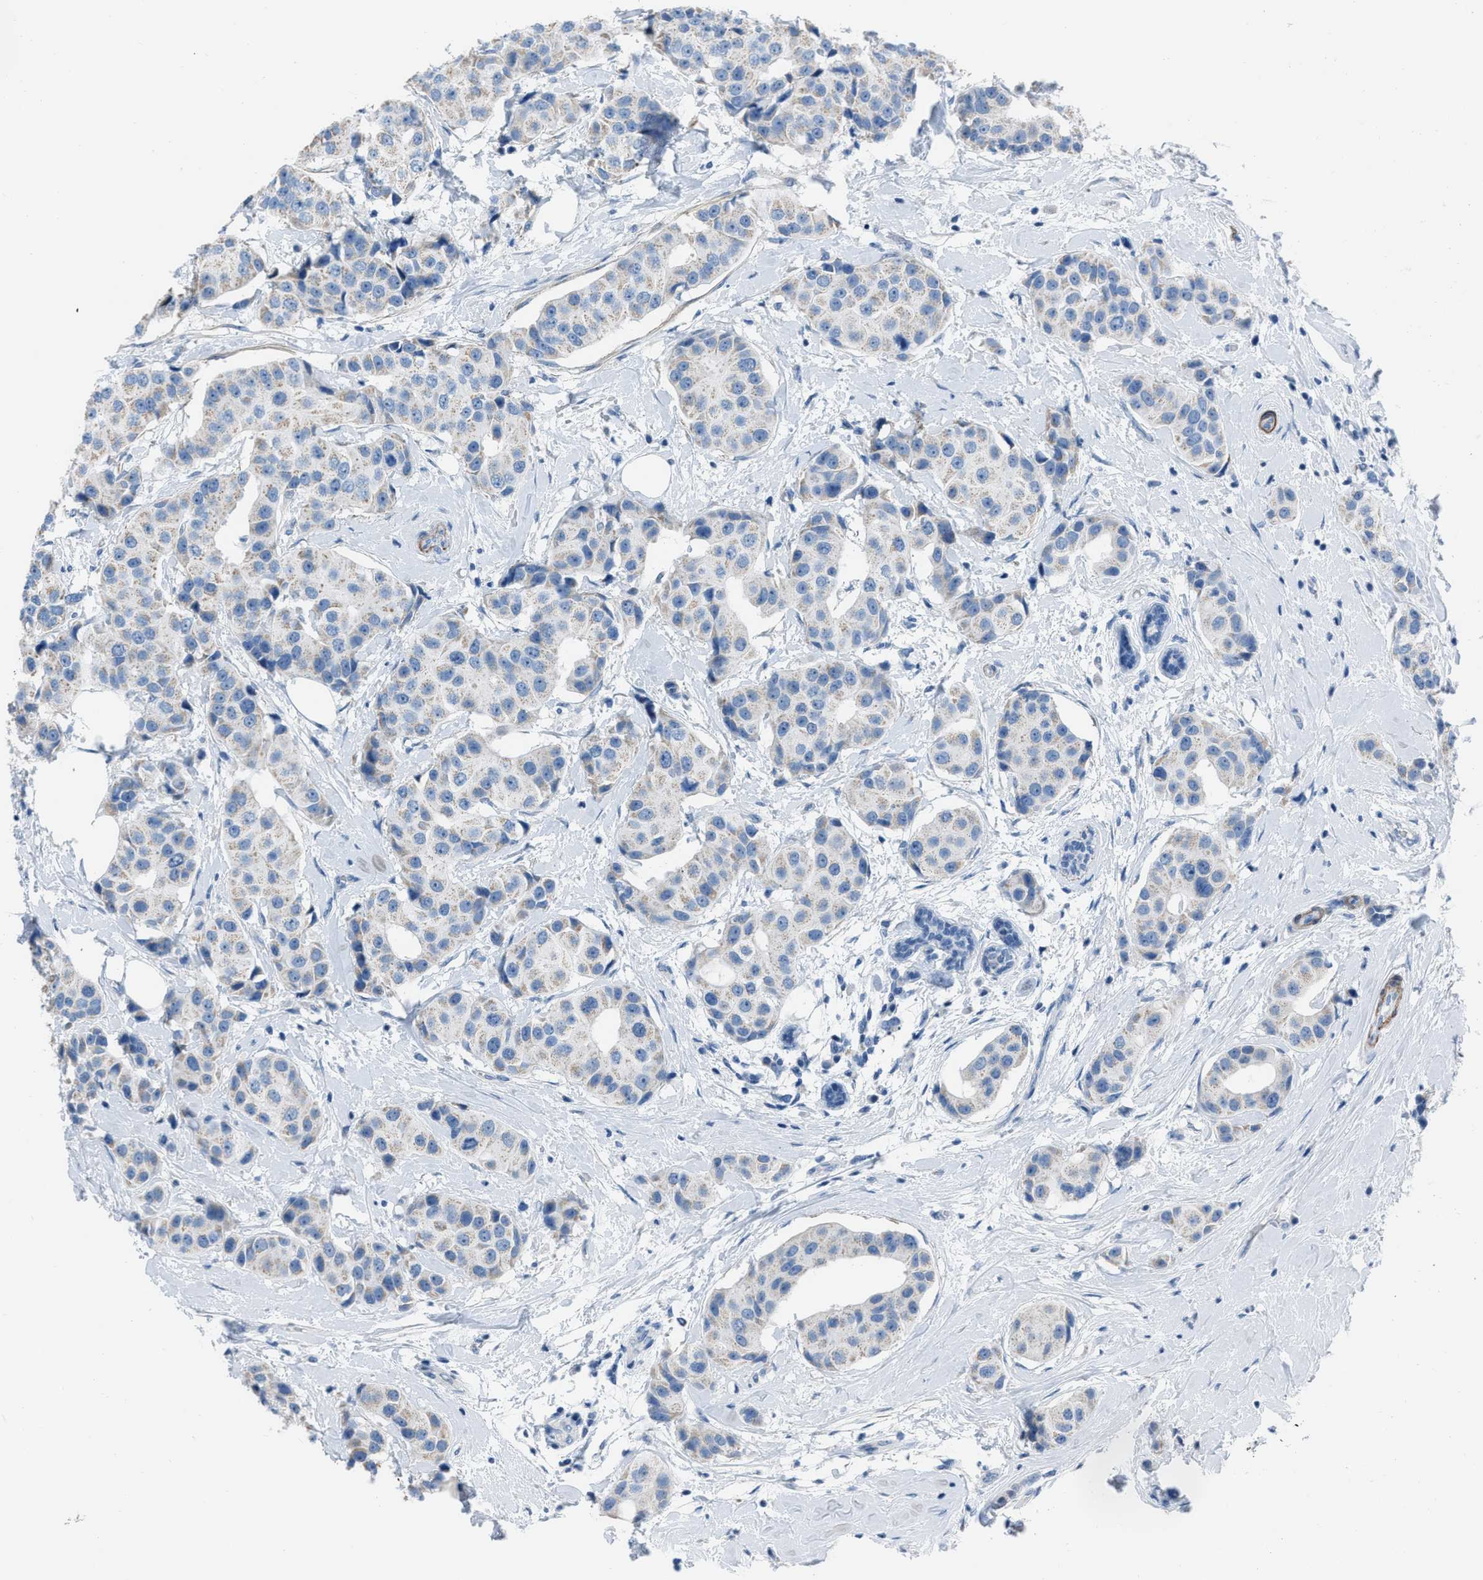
{"staining": {"intensity": "weak", "quantity": "<25%", "location": "cytoplasmic/membranous"}, "tissue": "breast cancer", "cell_type": "Tumor cells", "image_type": "cancer", "snomed": [{"axis": "morphology", "description": "Normal tissue, NOS"}, {"axis": "morphology", "description": "Duct carcinoma"}, {"axis": "topography", "description": "Breast"}], "caption": "There is no significant staining in tumor cells of breast infiltrating ductal carcinoma.", "gene": "SPATC1L", "patient": {"sex": "female", "age": 39}}